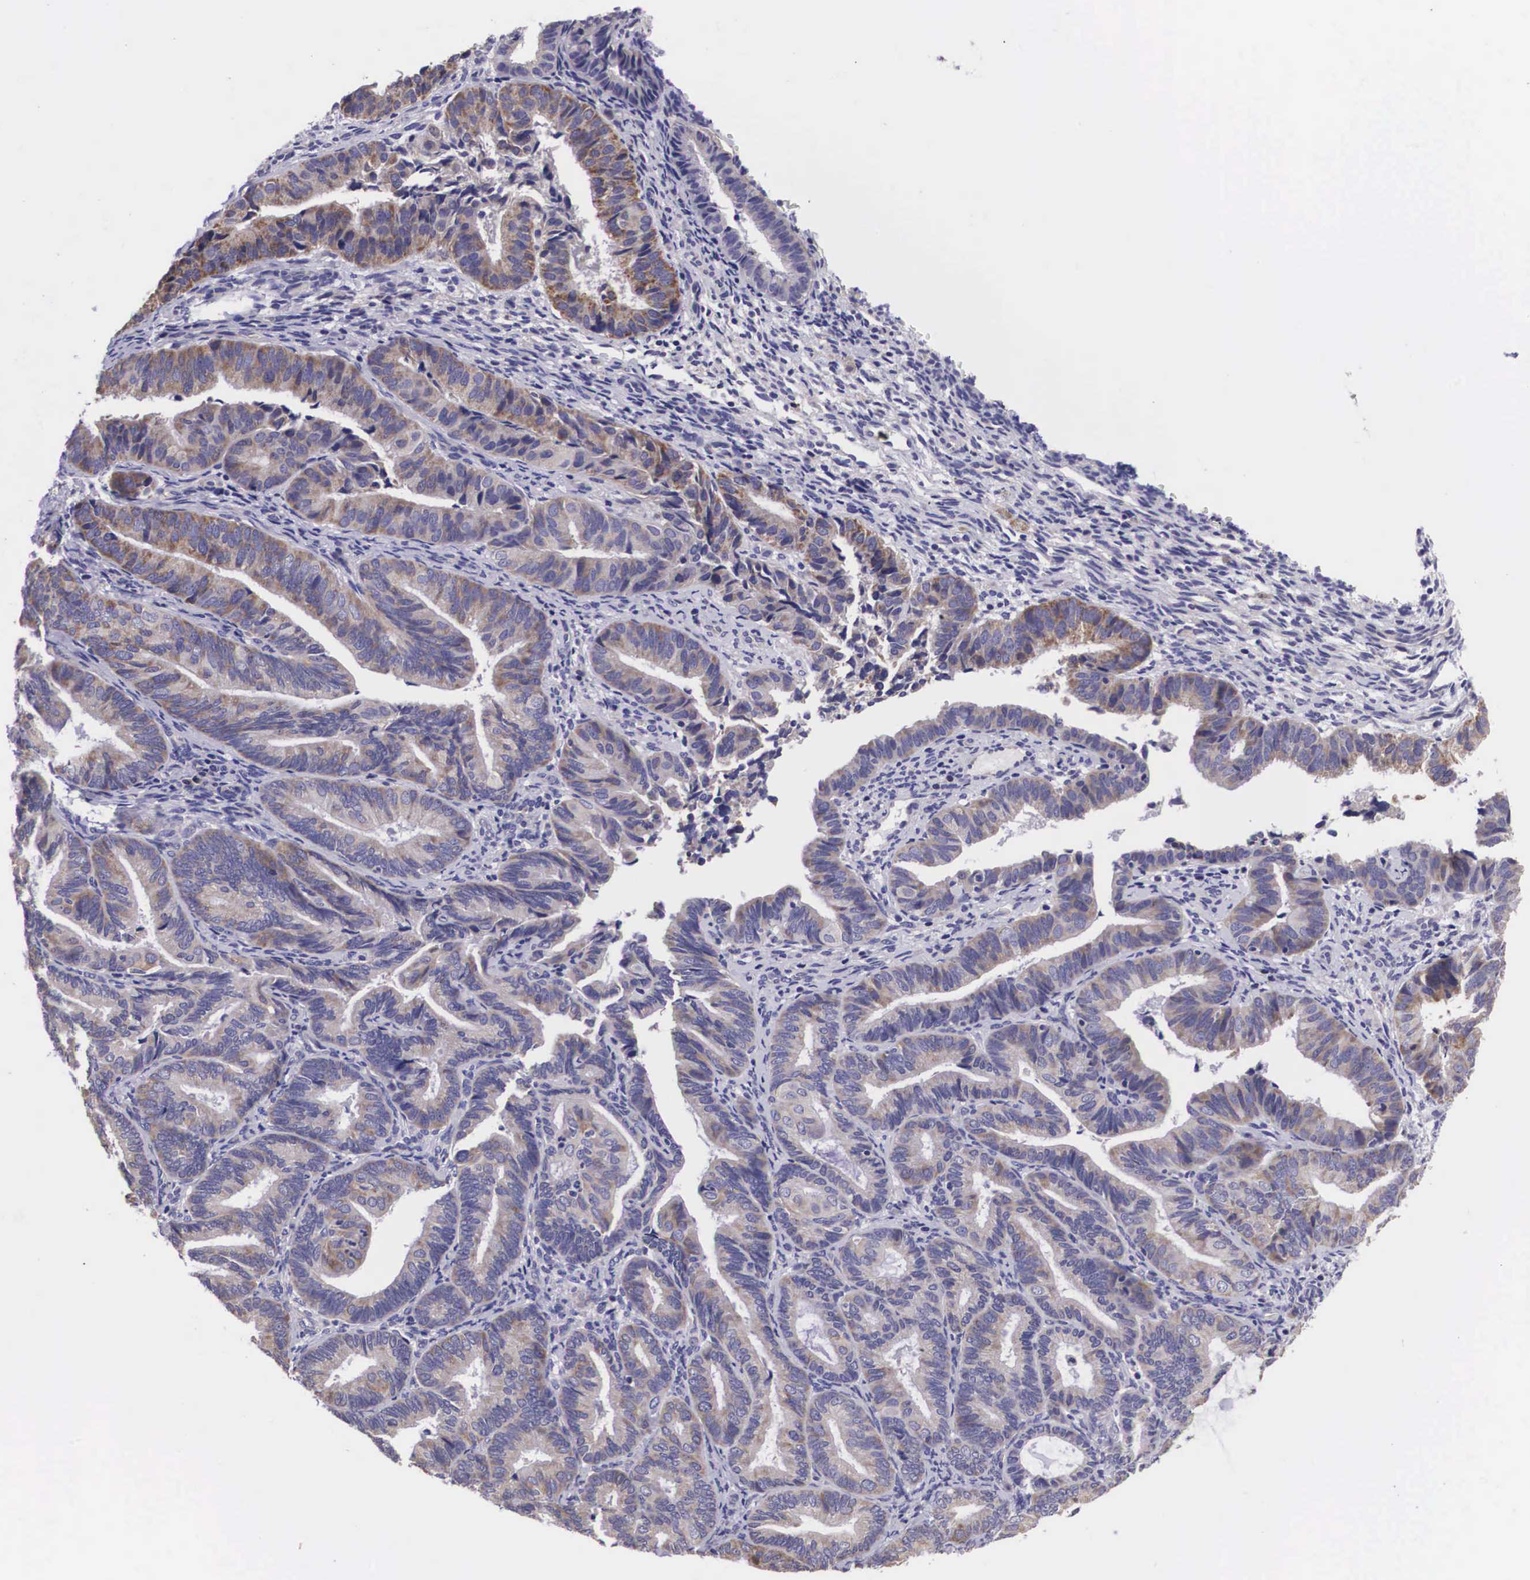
{"staining": {"intensity": "weak", "quantity": "25%-75%", "location": "cytoplasmic/membranous"}, "tissue": "endometrial cancer", "cell_type": "Tumor cells", "image_type": "cancer", "snomed": [{"axis": "morphology", "description": "Adenocarcinoma, NOS"}, {"axis": "topography", "description": "Endometrium"}], "caption": "IHC photomicrograph of neoplastic tissue: endometrial cancer stained using immunohistochemistry displays low levels of weak protein expression localized specifically in the cytoplasmic/membranous of tumor cells, appearing as a cytoplasmic/membranous brown color.", "gene": "ARG2", "patient": {"sex": "female", "age": 63}}